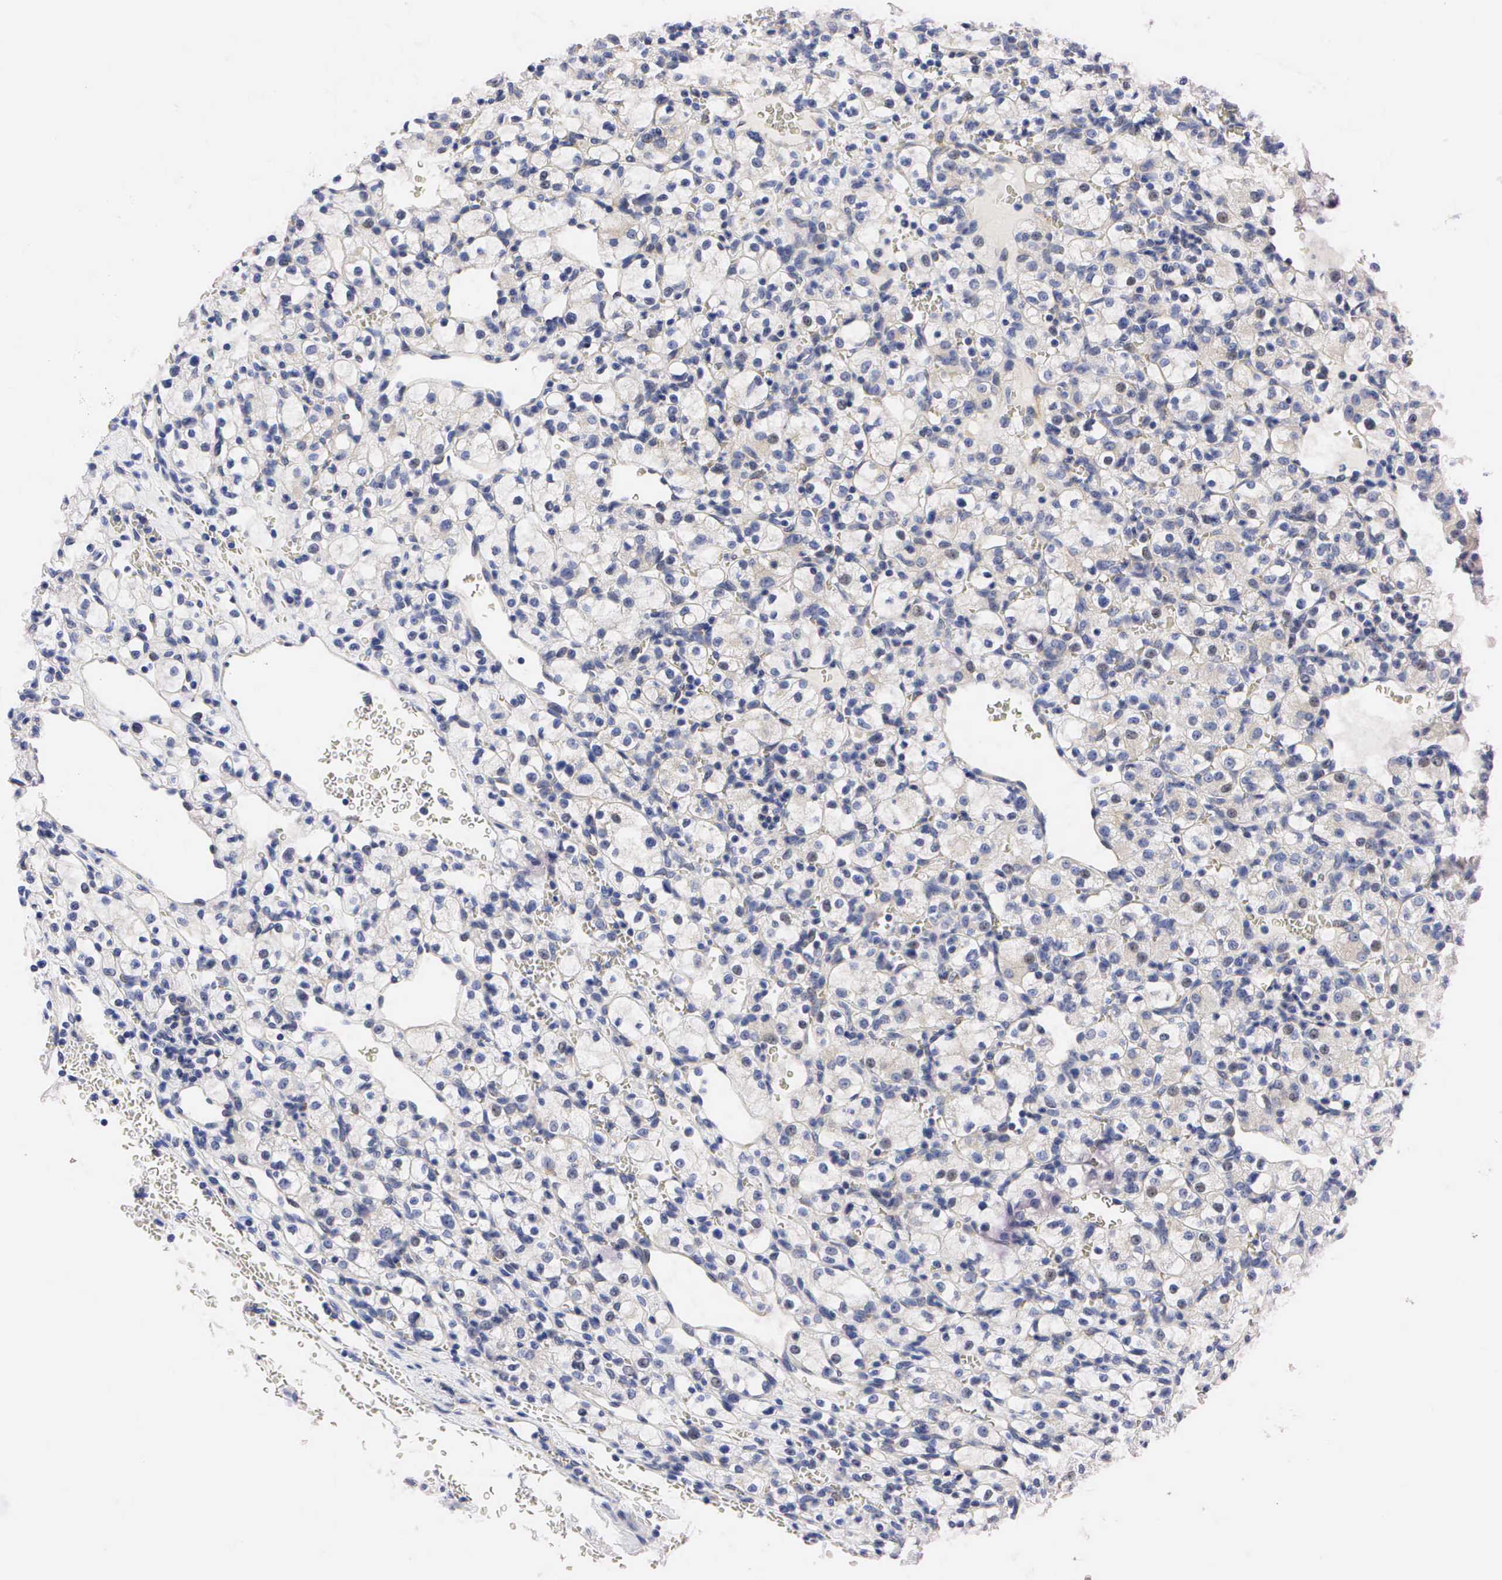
{"staining": {"intensity": "negative", "quantity": "none", "location": "none"}, "tissue": "renal cancer", "cell_type": "Tumor cells", "image_type": "cancer", "snomed": [{"axis": "morphology", "description": "Adenocarcinoma, NOS"}, {"axis": "topography", "description": "Kidney"}], "caption": "This is an immunohistochemistry (IHC) micrograph of human renal adenocarcinoma. There is no expression in tumor cells.", "gene": "PGR", "patient": {"sex": "female", "age": 62}}